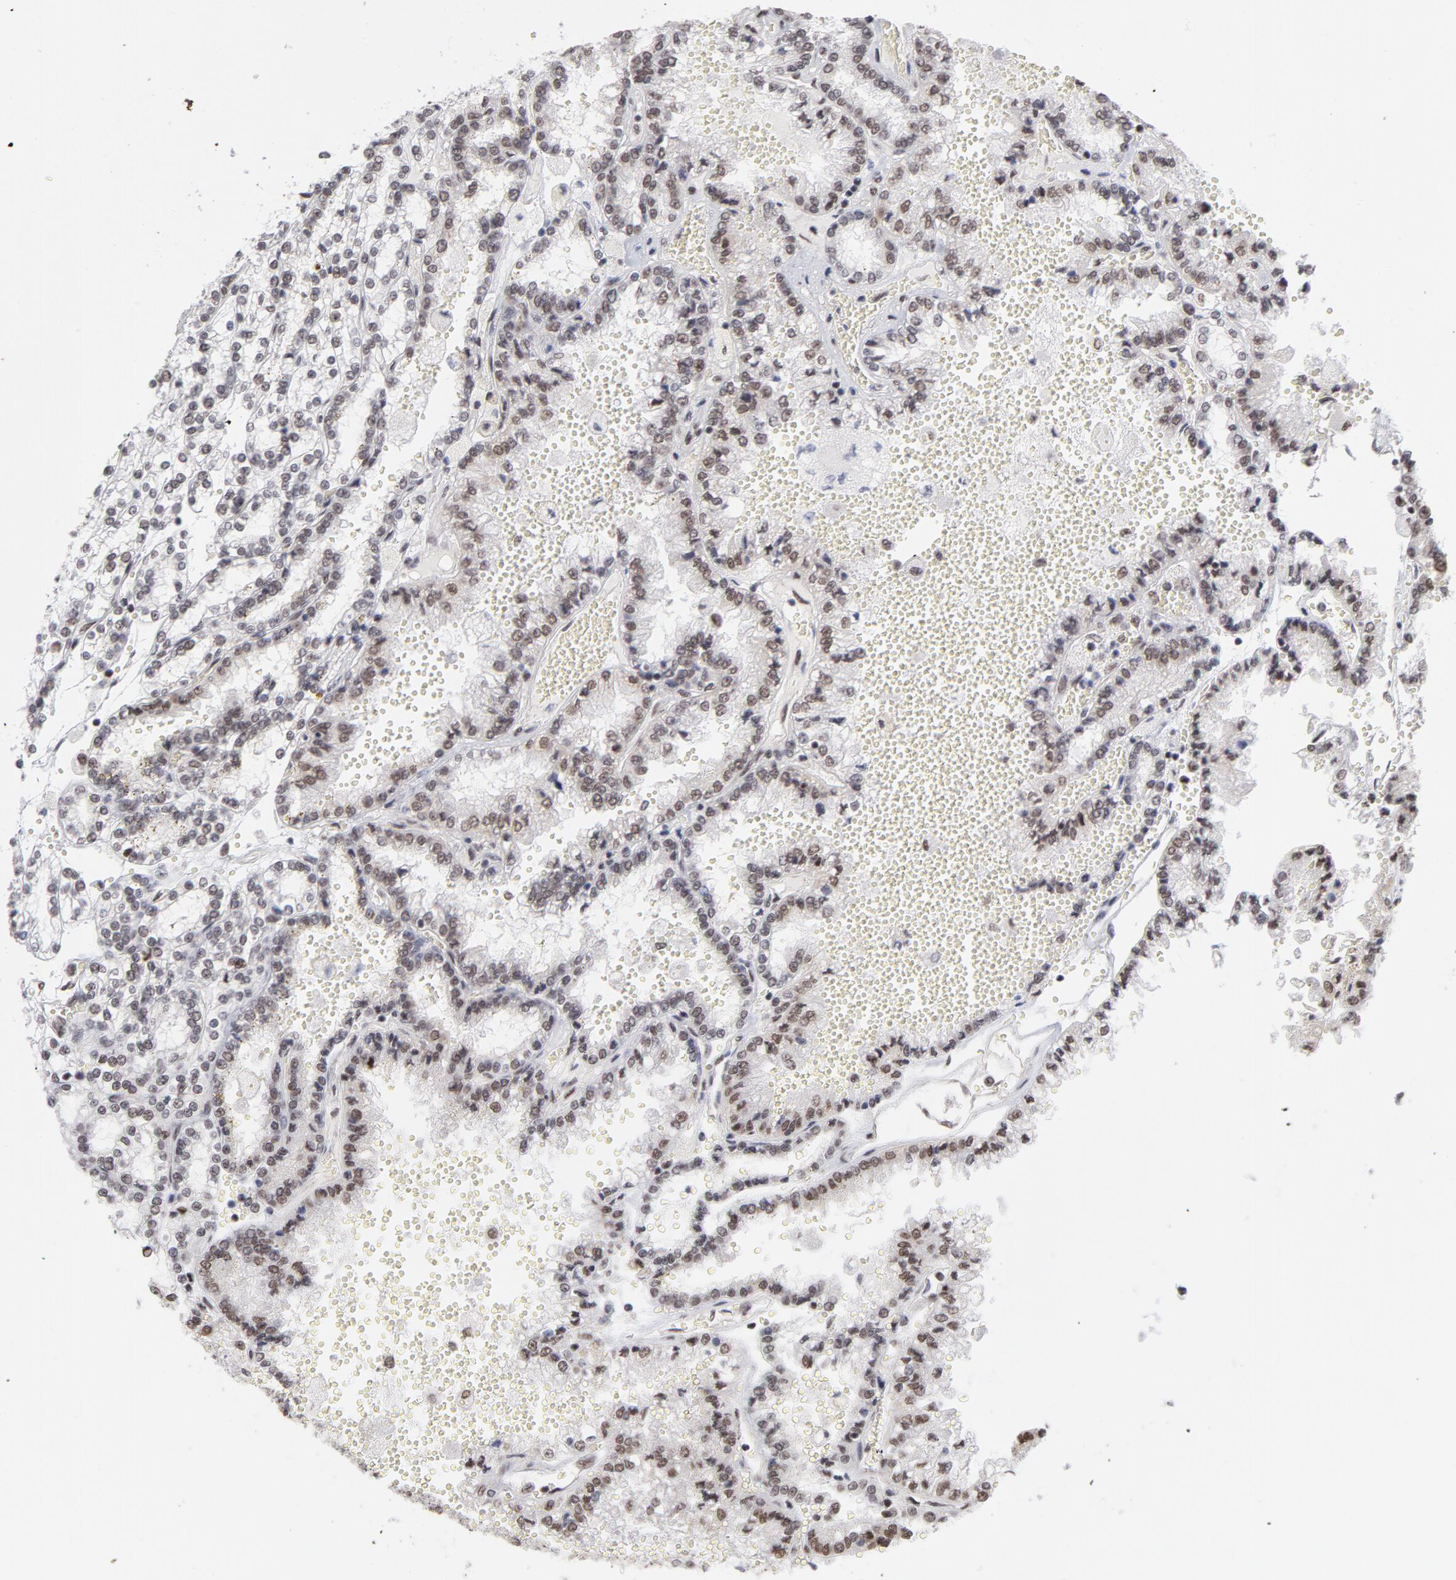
{"staining": {"intensity": "moderate", "quantity": "25%-75%", "location": "nuclear"}, "tissue": "renal cancer", "cell_type": "Tumor cells", "image_type": "cancer", "snomed": [{"axis": "morphology", "description": "Adenocarcinoma, NOS"}, {"axis": "topography", "description": "Kidney"}], "caption": "Human renal cancer (adenocarcinoma) stained with a protein marker shows moderate staining in tumor cells.", "gene": "ZNF3", "patient": {"sex": "female", "age": 56}}